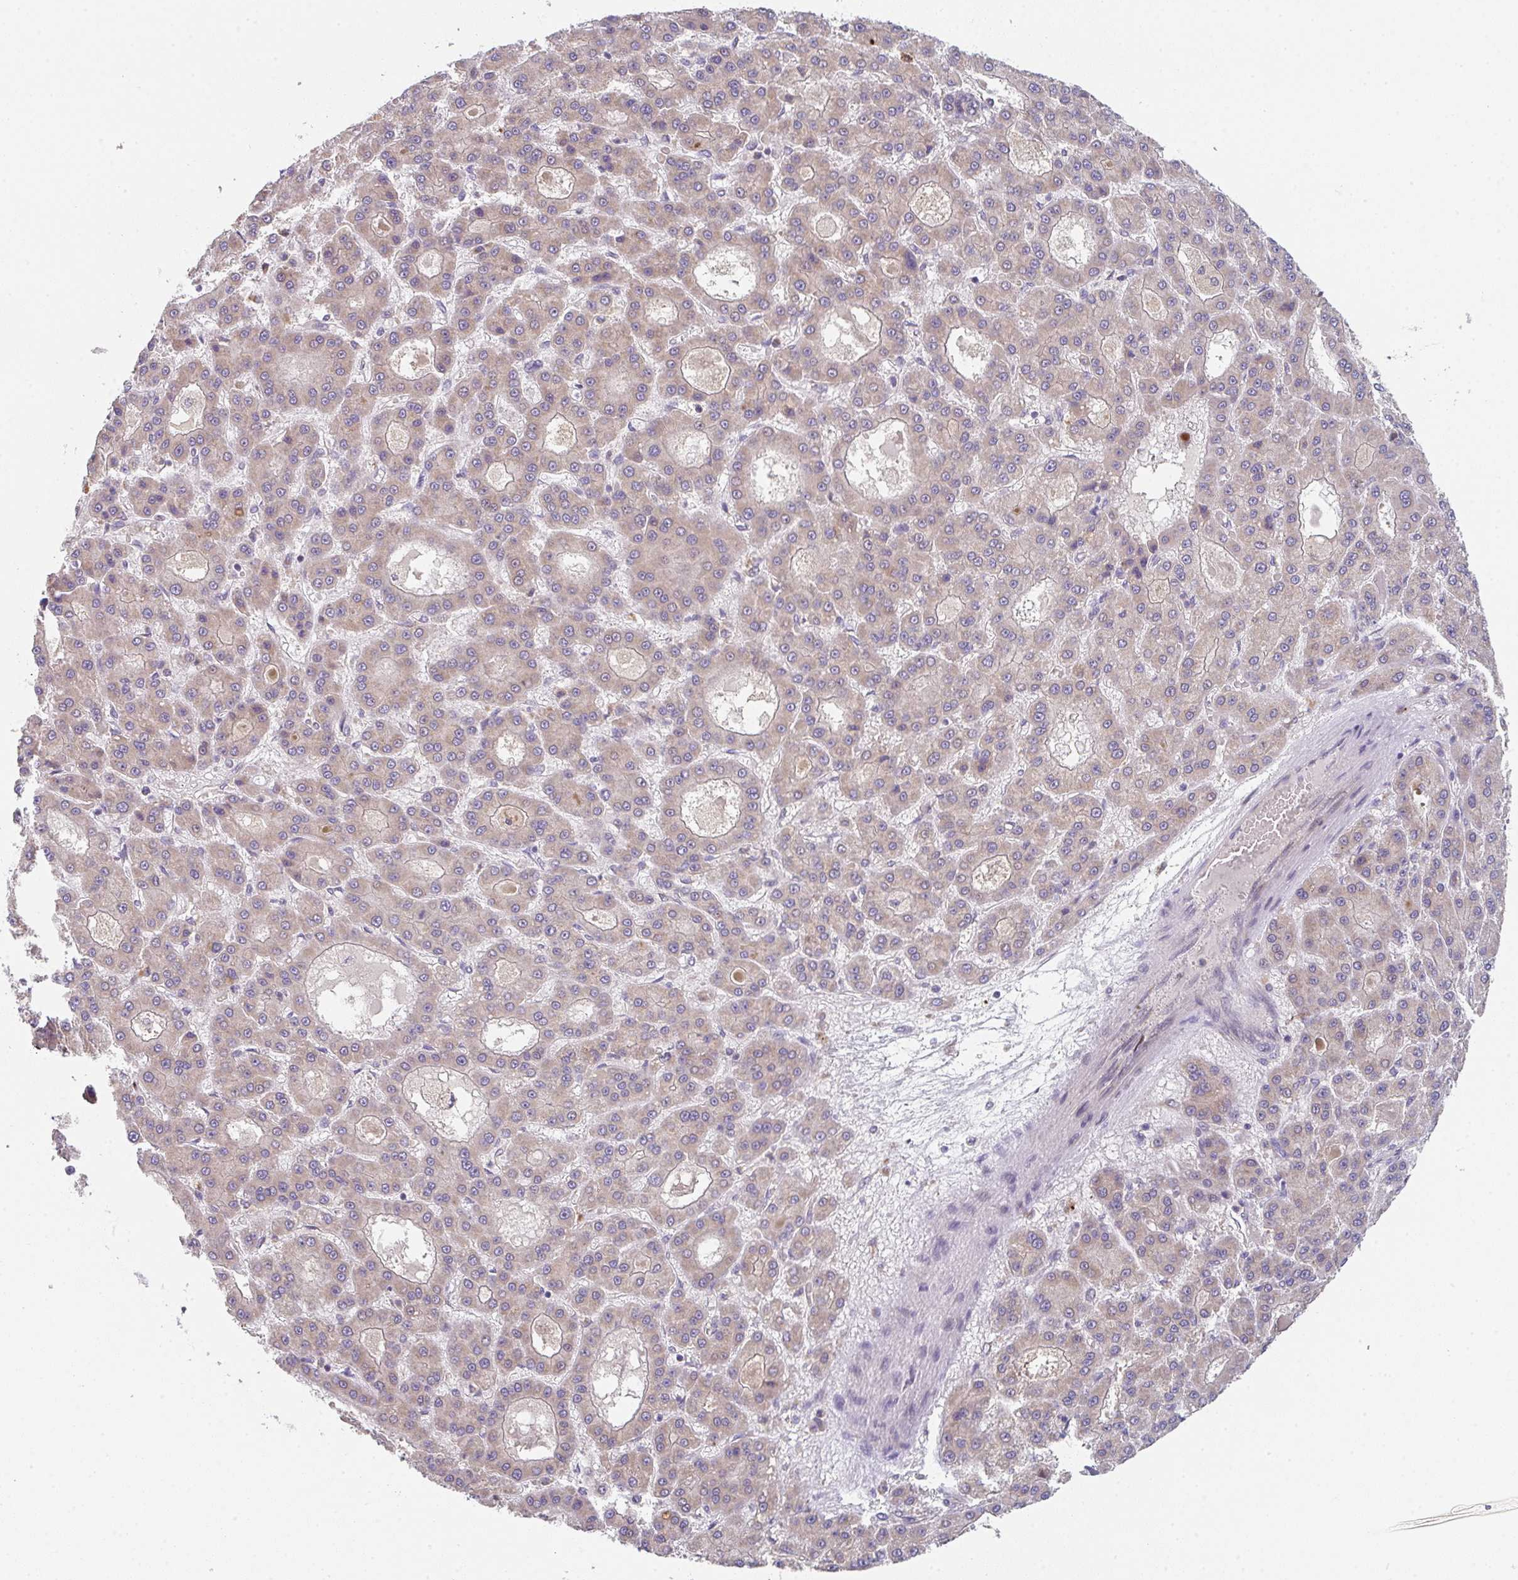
{"staining": {"intensity": "weak", "quantity": "<25%", "location": "cytoplasmic/membranous"}, "tissue": "liver cancer", "cell_type": "Tumor cells", "image_type": "cancer", "snomed": [{"axis": "morphology", "description": "Carcinoma, Hepatocellular, NOS"}, {"axis": "topography", "description": "Liver"}], "caption": "DAB immunohistochemical staining of human liver cancer displays no significant staining in tumor cells. (Stains: DAB (3,3'-diaminobenzidine) immunohistochemistry (IHC) with hematoxylin counter stain, Microscopy: brightfield microscopy at high magnification).", "gene": "TSPAN31", "patient": {"sex": "male", "age": 70}}